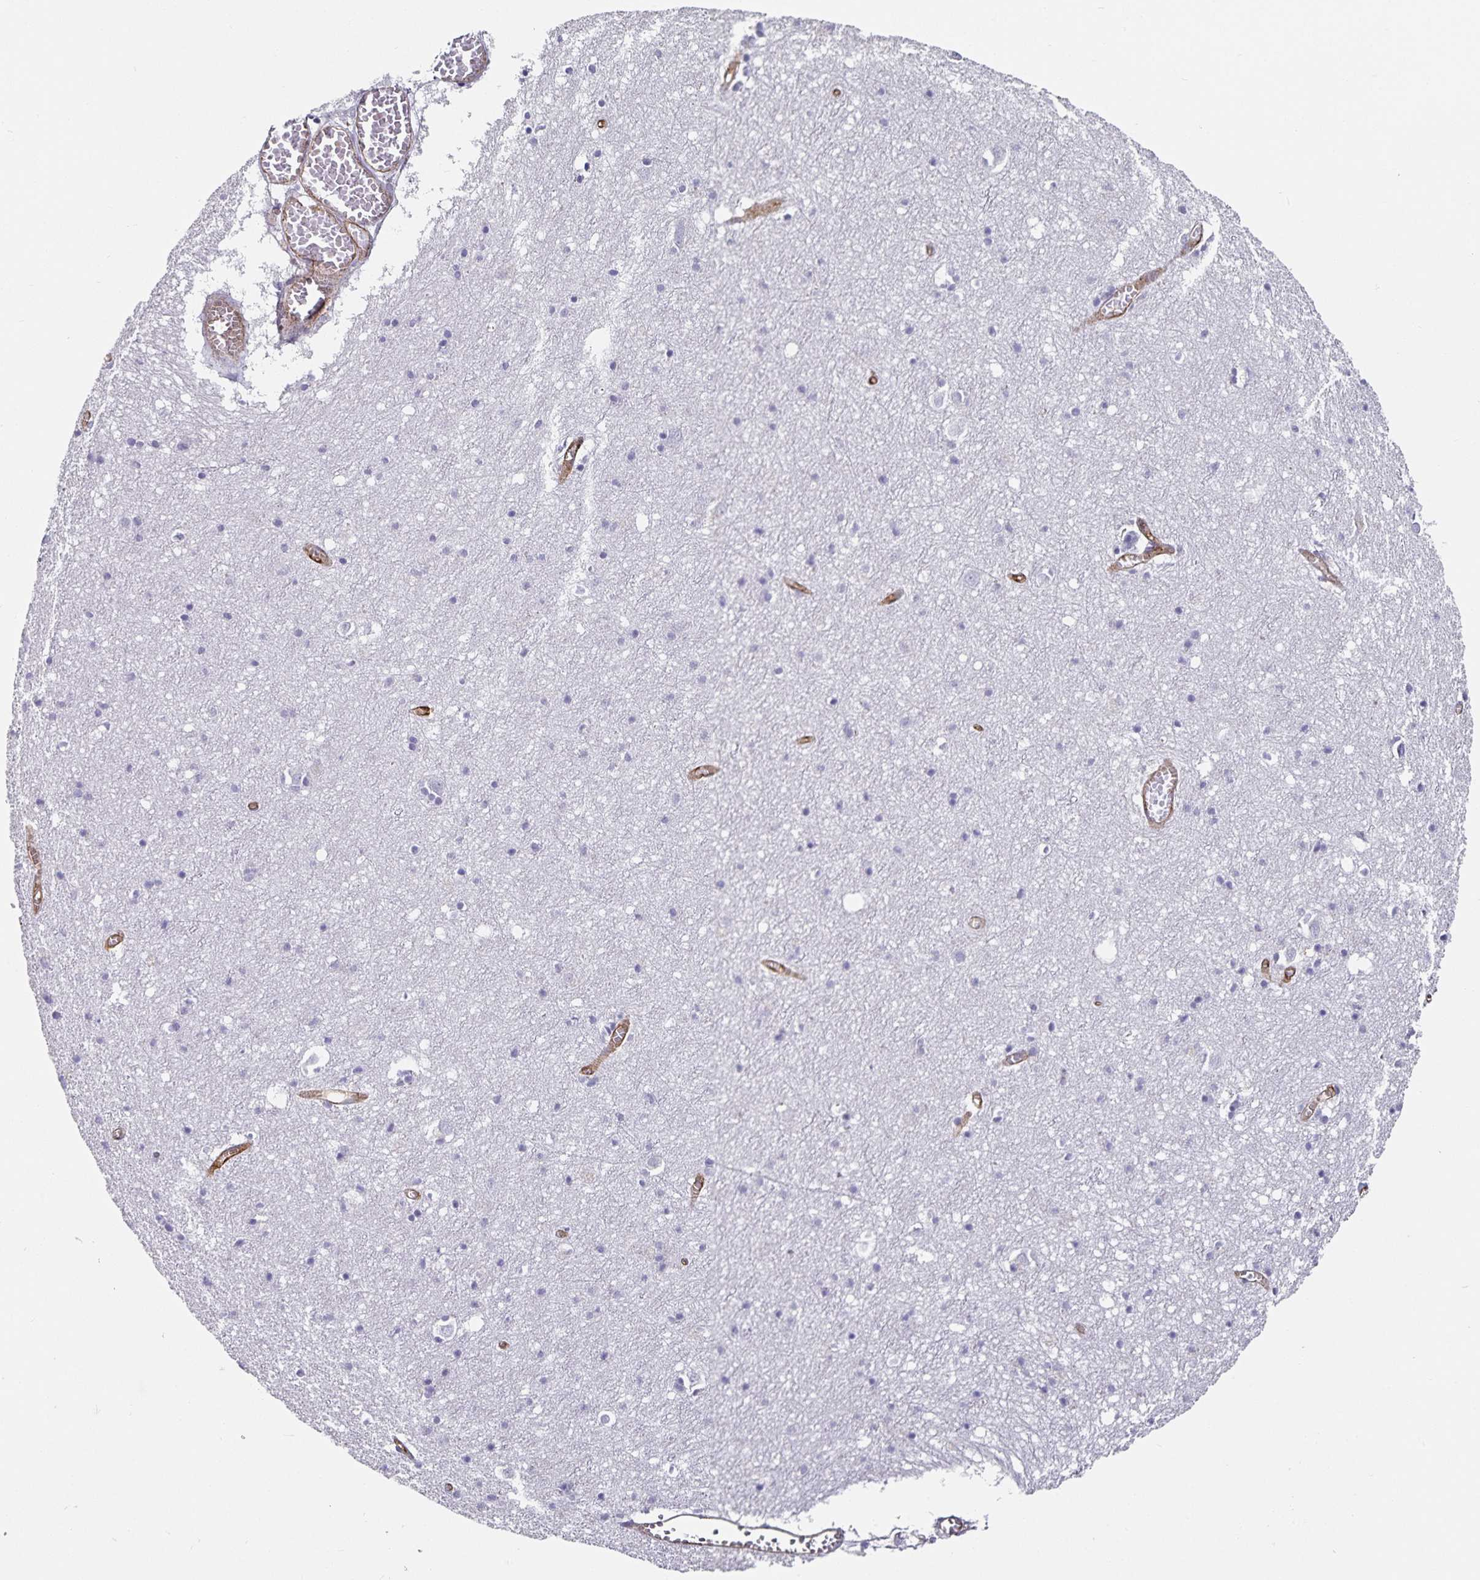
{"staining": {"intensity": "moderate", "quantity": ">75%", "location": "cytoplasmic/membranous"}, "tissue": "cerebral cortex", "cell_type": "Endothelial cells", "image_type": "normal", "snomed": [{"axis": "morphology", "description": "Normal tissue, NOS"}, {"axis": "topography", "description": "Cerebral cortex"}], "caption": "A medium amount of moderate cytoplasmic/membranous expression is identified in approximately >75% of endothelial cells in benign cerebral cortex.", "gene": "PODXL", "patient": {"sex": "male", "age": 70}}